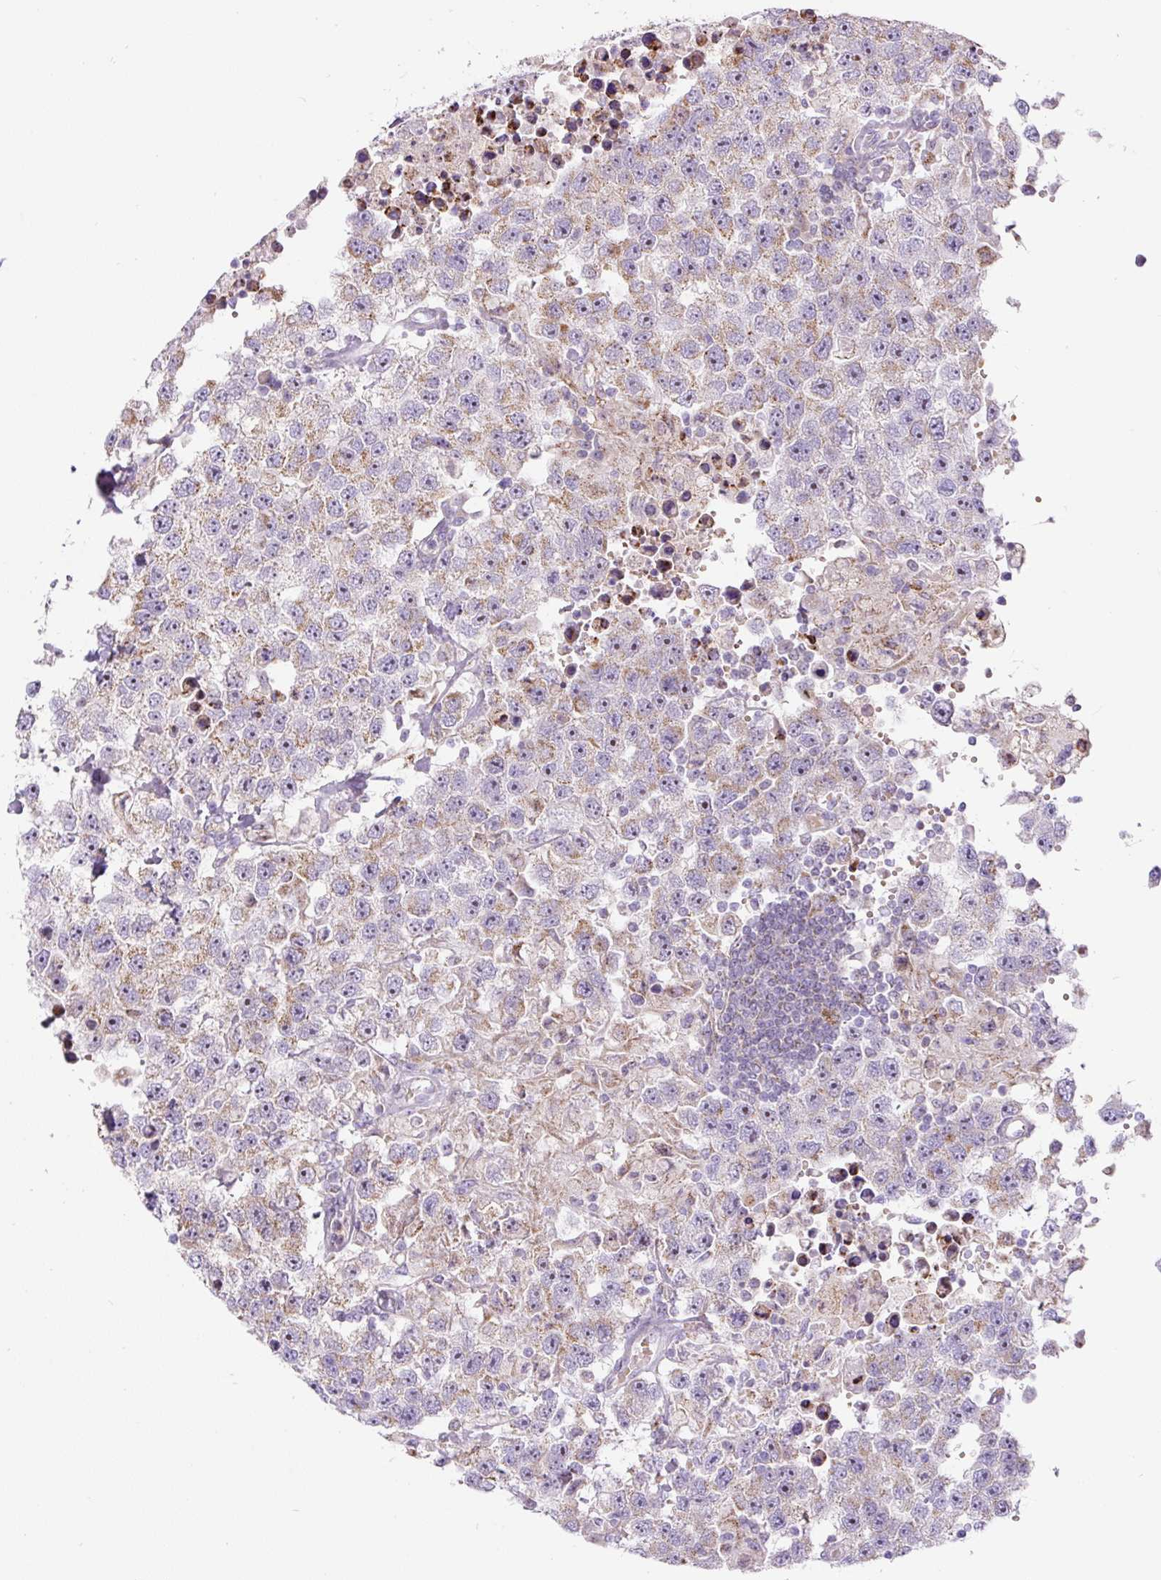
{"staining": {"intensity": "weak", "quantity": ">75%", "location": "cytoplasmic/membranous"}, "tissue": "testis cancer", "cell_type": "Tumor cells", "image_type": "cancer", "snomed": [{"axis": "morphology", "description": "Carcinoma, Embryonal, NOS"}, {"axis": "topography", "description": "Testis"}], "caption": "The immunohistochemical stain shows weak cytoplasmic/membranous positivity in tumor cells of testis cancer (embryonal carcinoma) tissue.", "gene": "ZNF596", "patient": {"sex": "male", "age": 83}}